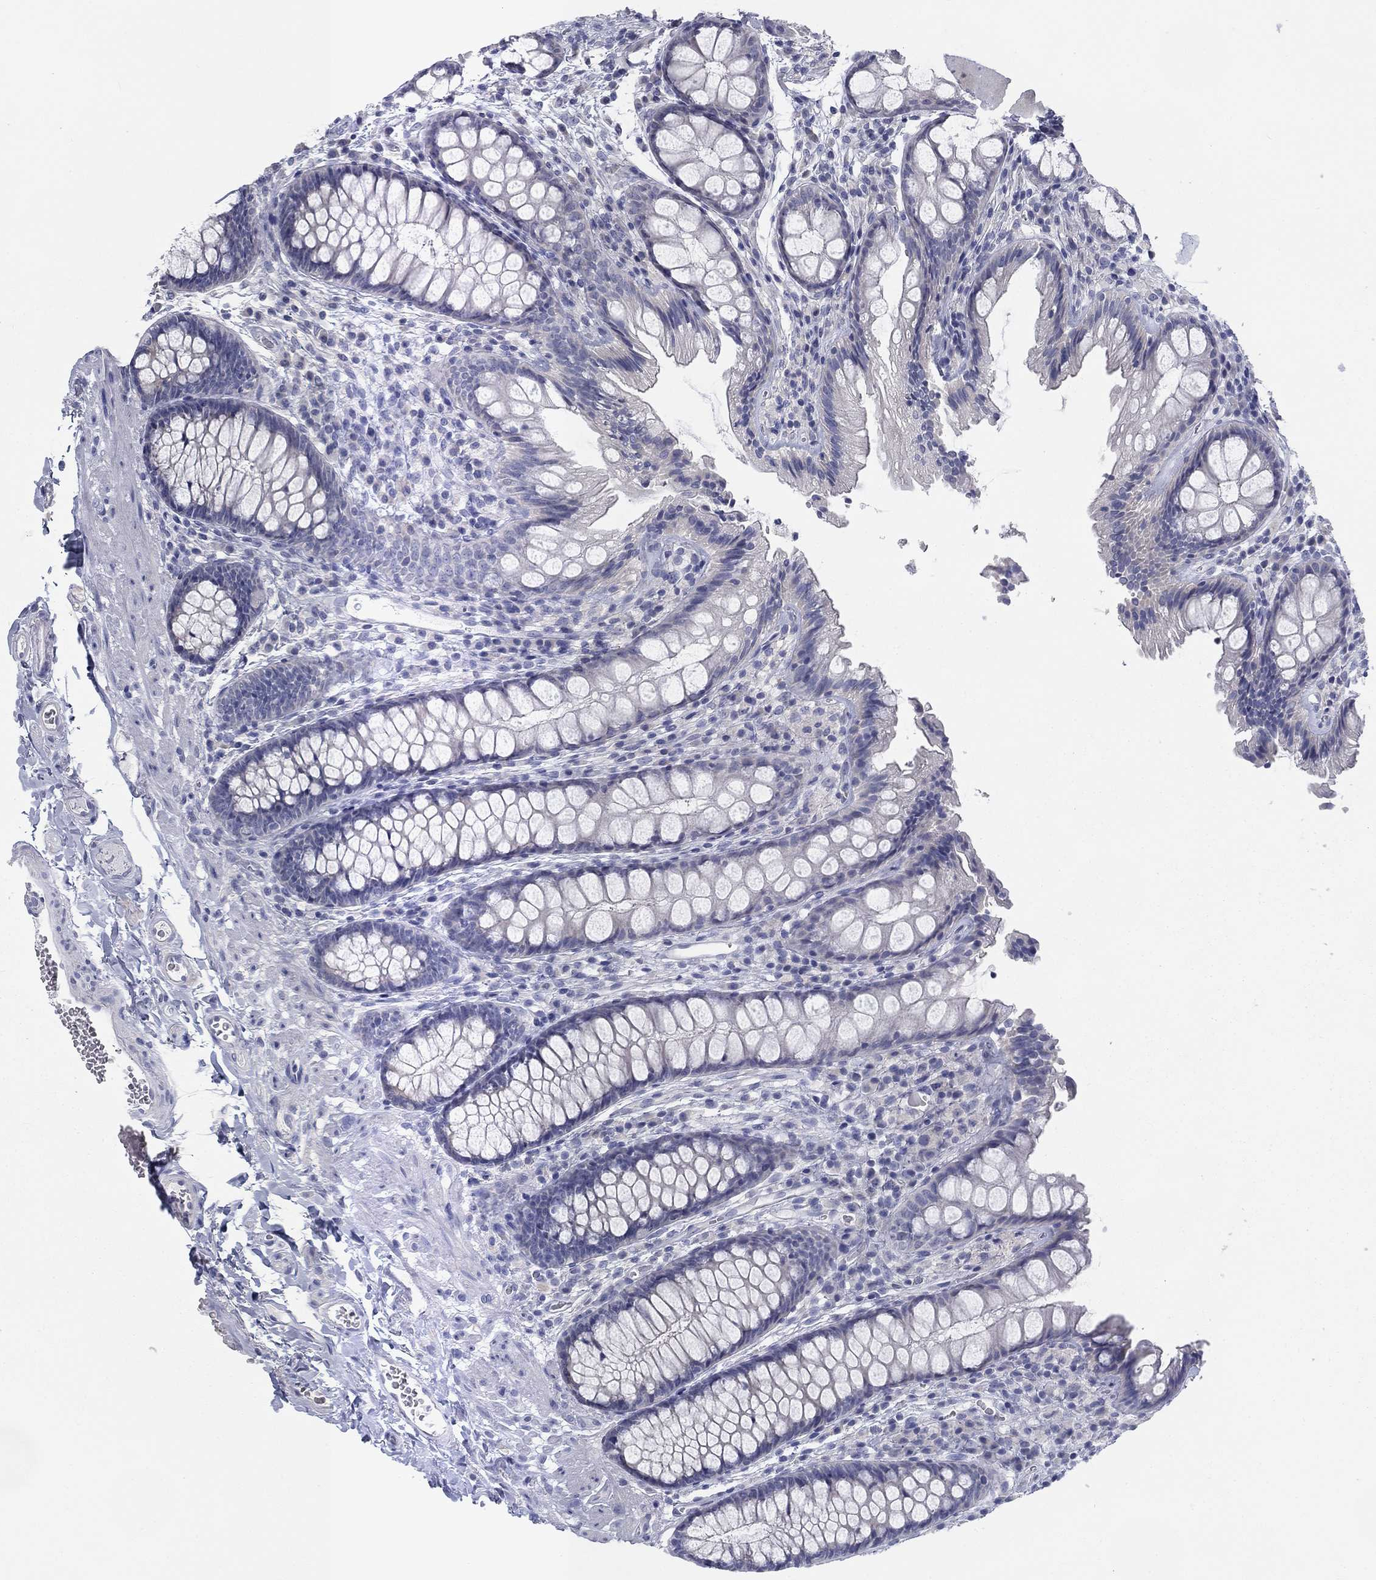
{"staining": {"intensity": "negative", "quantity": "none", "location": "none"}, "tissue": "colon", "cell_type": "Endothelial cells", "image_type": "normal", "snomed": [{"axis": "morphology", "description": "Normal tissue, NOS"}, {"axis": "topography", "description": "Colon"}], "caption": "DAB (3,3'-diaminobenzidine) immunohistochemical staining of unremarkable colon exhibits no significant positivity in endothelial cells.", "gene": "CALB1", "patient": {"sex": "female", "age": 86}}